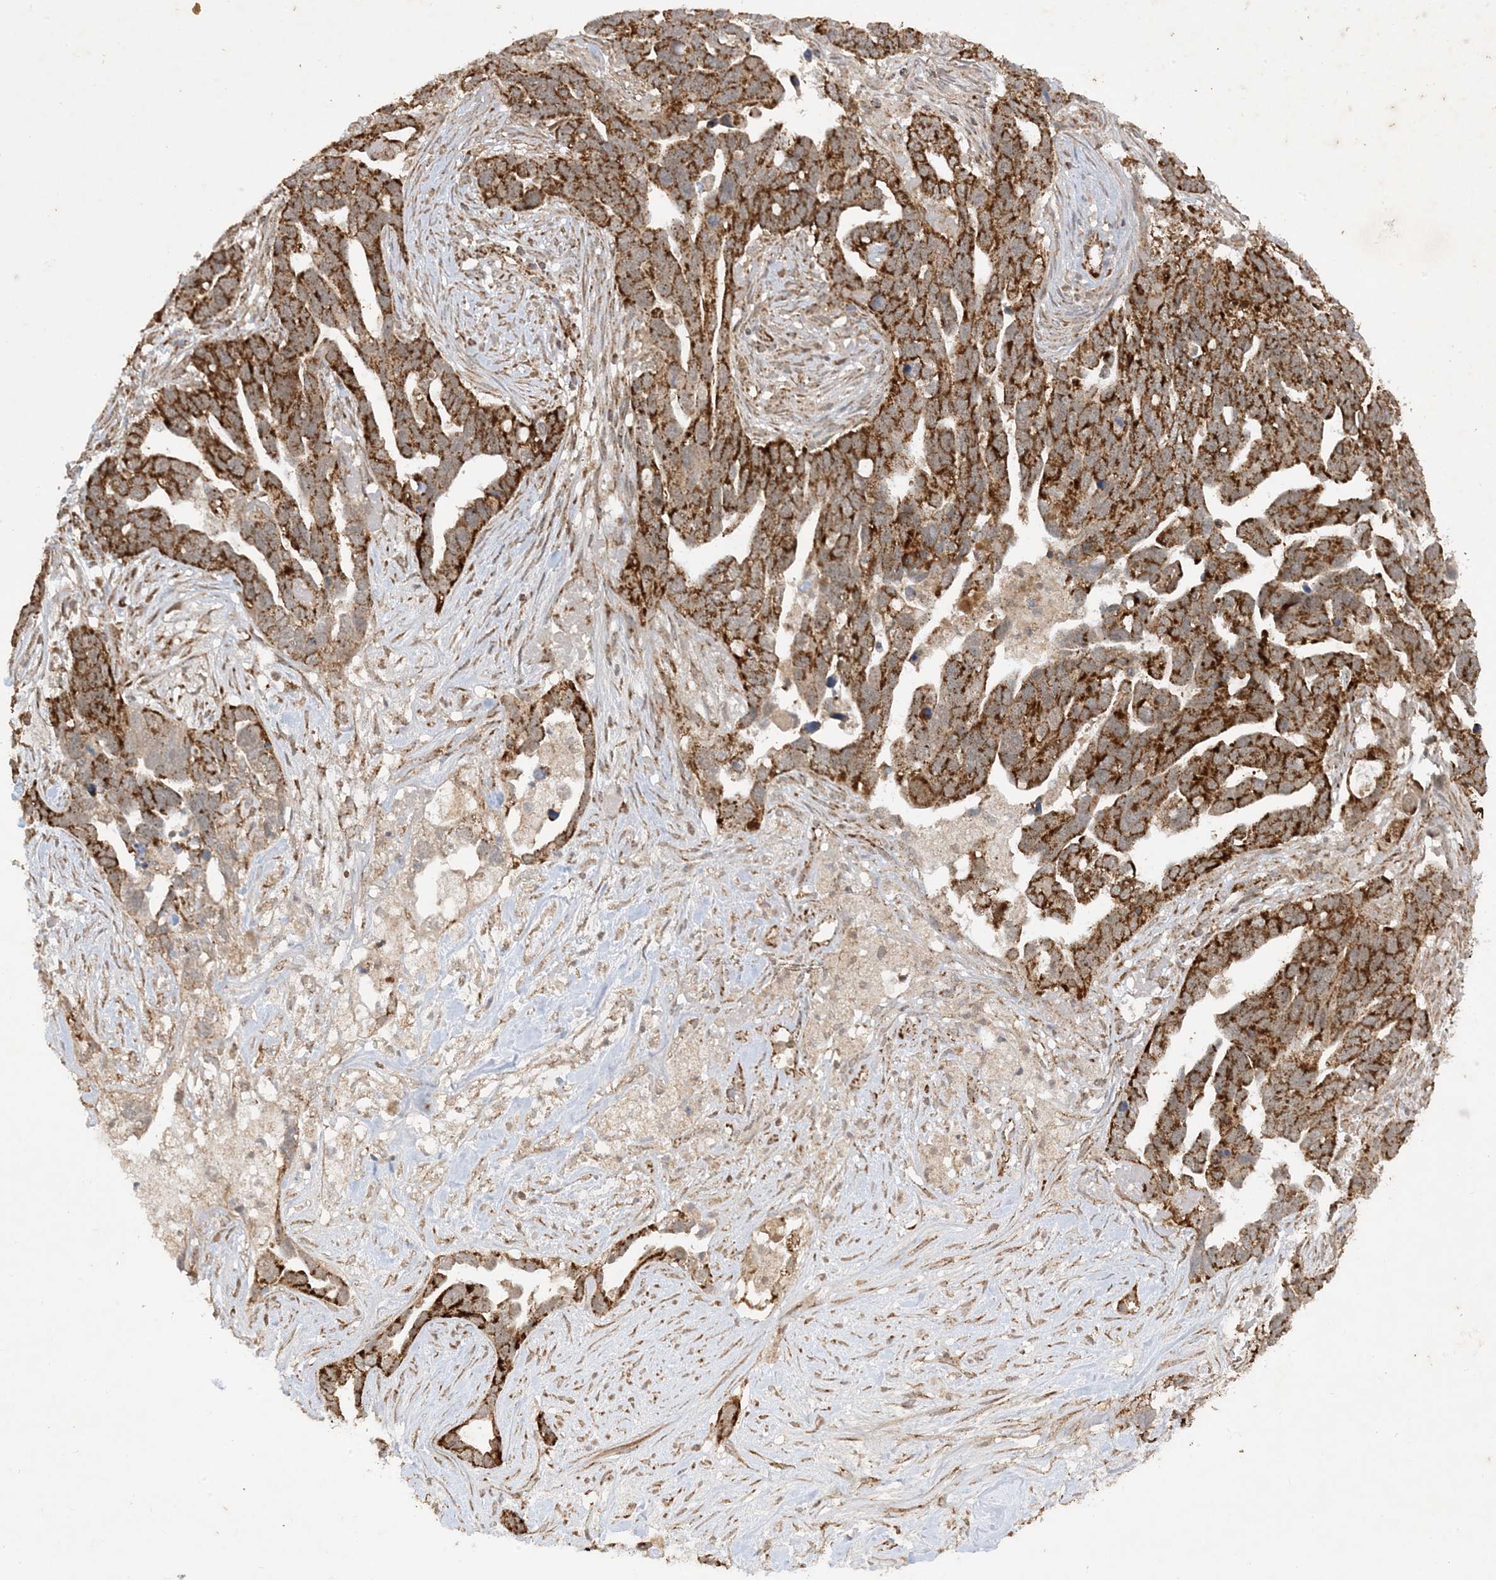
{"staining": {"intensity": "strong", "quantity": ">75%", "location": "cytoplasmic/membranous"}, "tissue": "ovarian cancer", "cell_type": "Tumor cells", "image_type": "cancer", "snomed": [{"axis": "morphology", "description": "Cystadenocarcinoma, serous, NOS"}, {"axis": "topography", "description": "Ovary"}], "caption": "This image exhibits ovarian cancer (serous cystadenocarcinoma) stained with IHC to label a protein in brown. The cytoplasmic/membranous of tumor cells show strong positivity for the protein. Nuclei are counter-stained blue.", "gene": "NDUFAF3", "patient": {"sex": "female", "age": 54}}